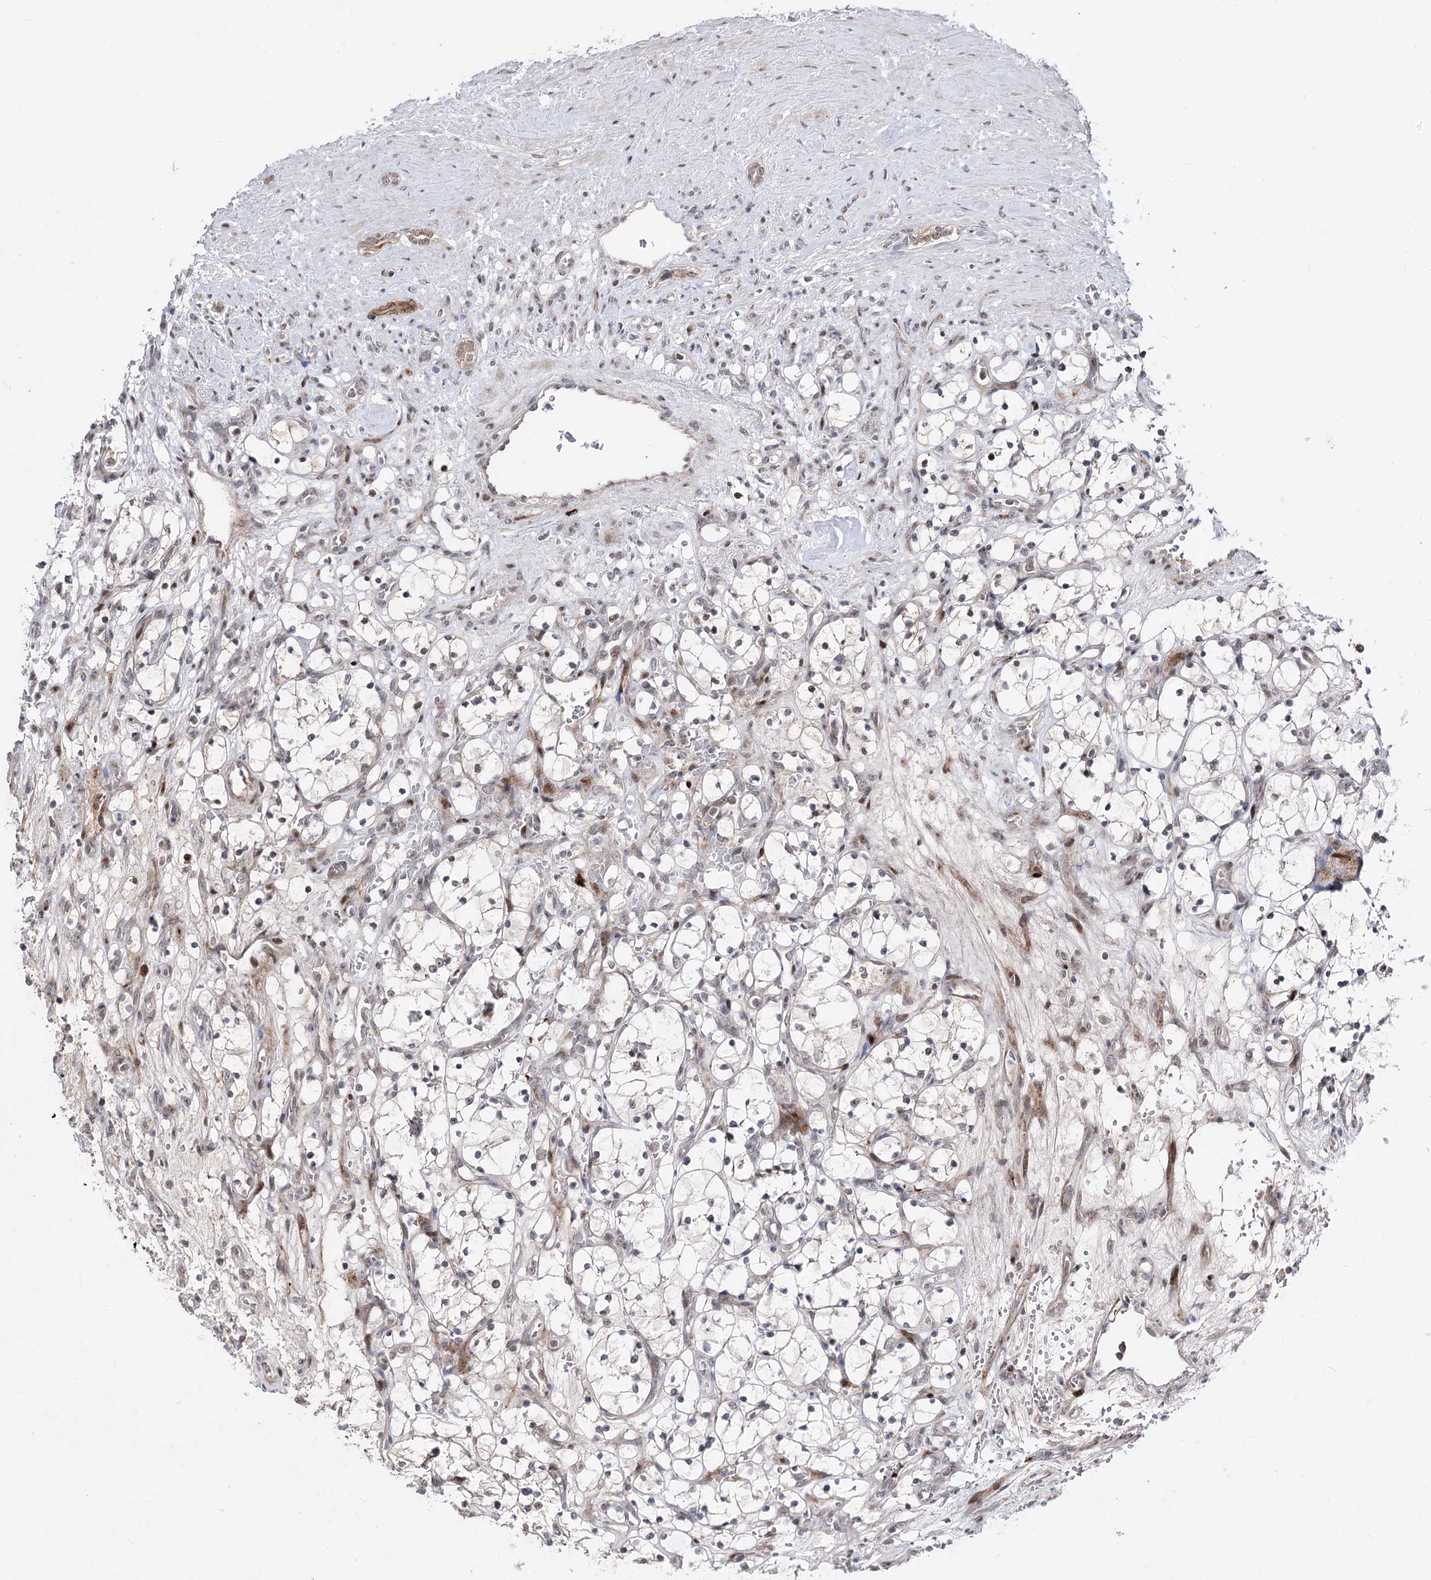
{"staining": {"intensity": "negative", "quantity": "none", "location": "none"}, "tissue": "renal cancer", "cell_type": "Tumor cells", "image_type": "cancer", "snomed": [{"axis": "morphology", "description": "Adenocarcinoma, NOS"}, {"axis": "topography", "description": "Kidney"}], "caption": "The micrograph reveals no significant positivity in tumor cells of renal adenocarcinoma.", "gene": "STOX1", "patient": {"sex": "female", "age": 69}}